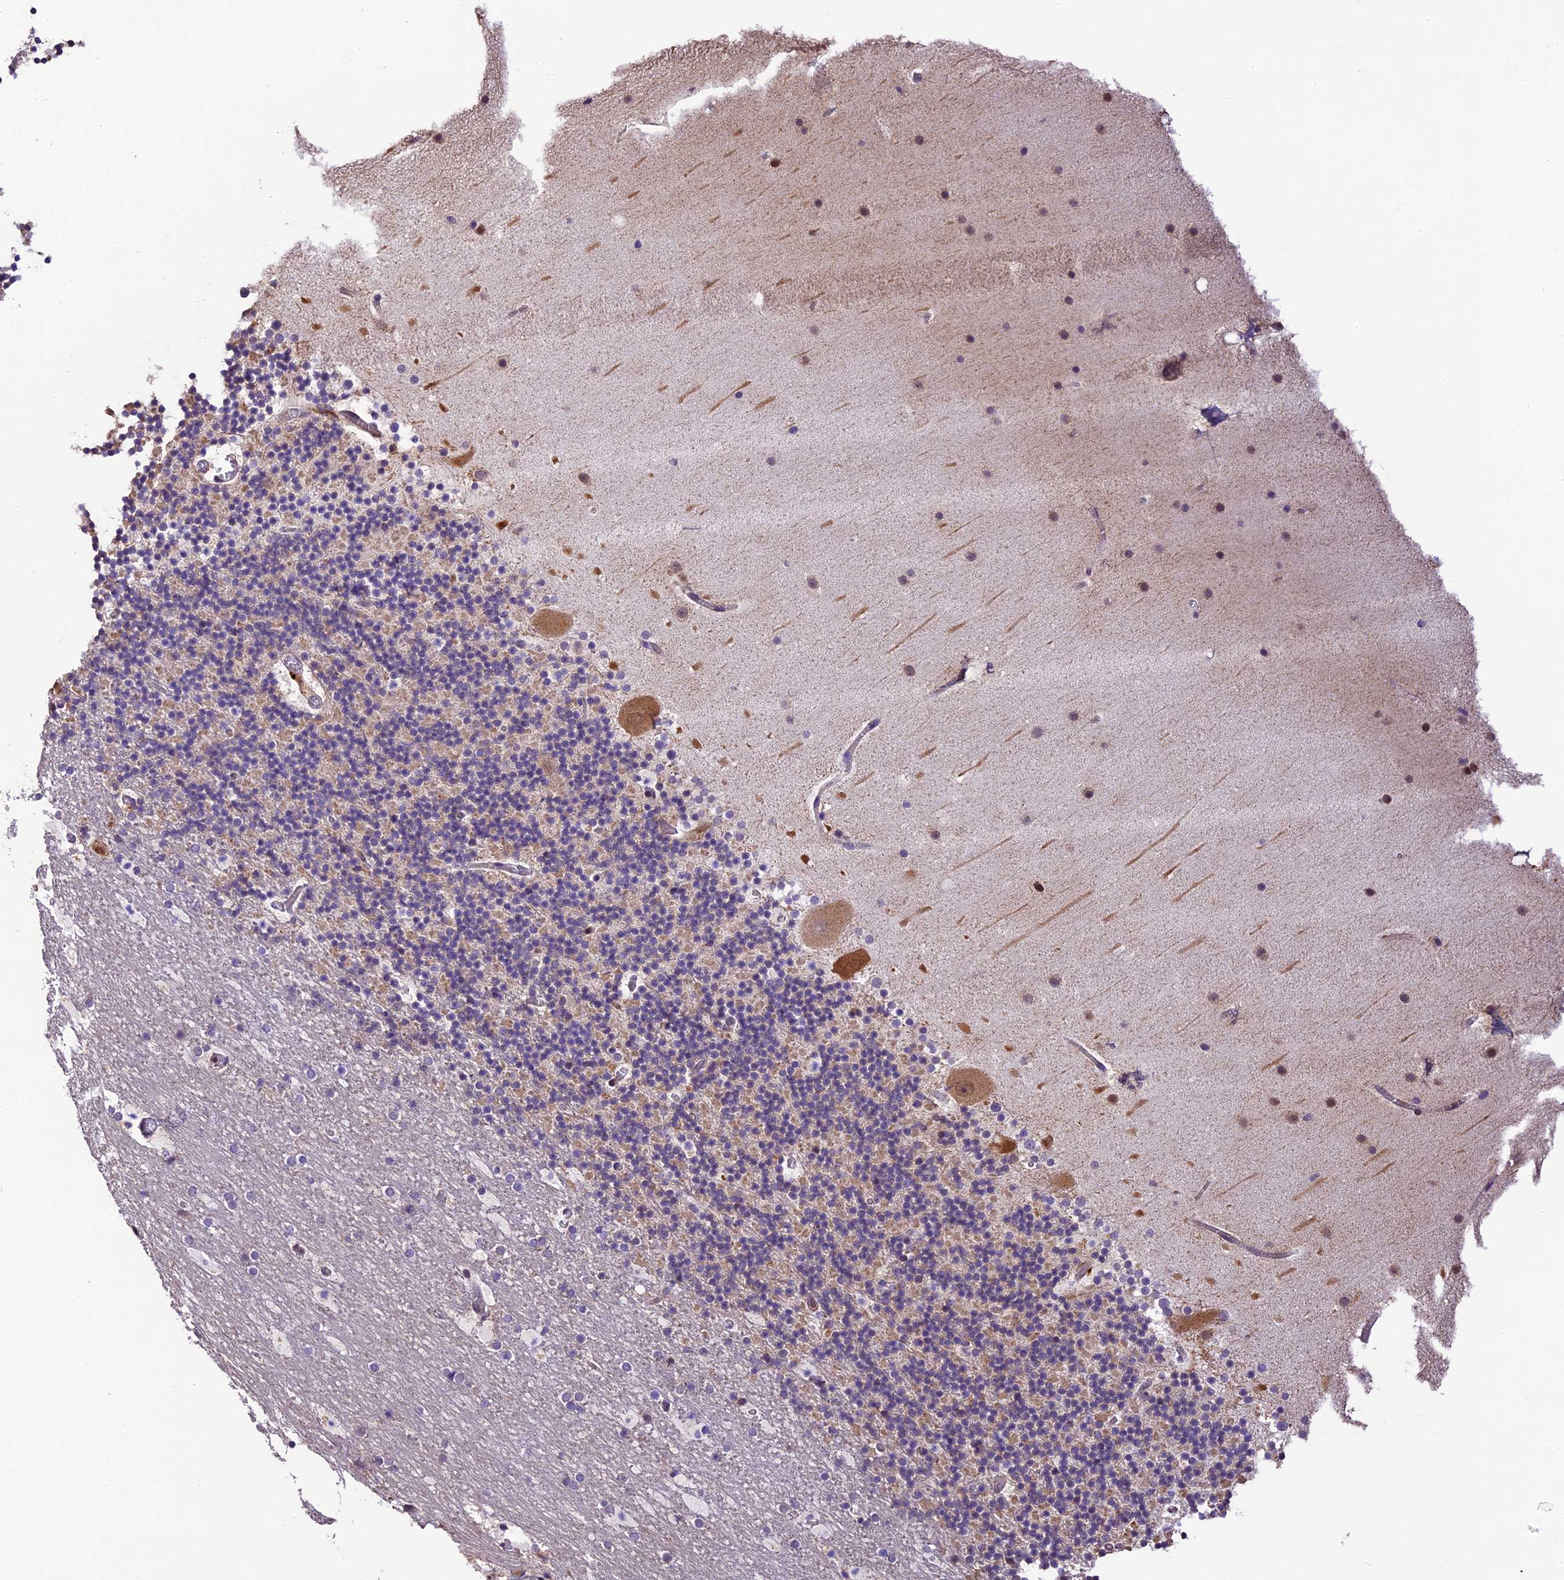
{"staining": {"intensity": "weak", "quantity": "<25%", "location": "cytoplasmic/membranous"}, "tissue": "cerebellum", "cell_type": "Cells in granular layer", "image_type": "normal", "snomed": [{"axis": "morphology", "description": "Normal tissue, NOS"}, {"axis": "topography", "description": "Cerebellum"}], "caption": "Micrograph shows no significant protein staining in cells in granular layer of normal cerebellum.", "gene": "DGKH", "patient": {"sex": "male", "age": 57}}